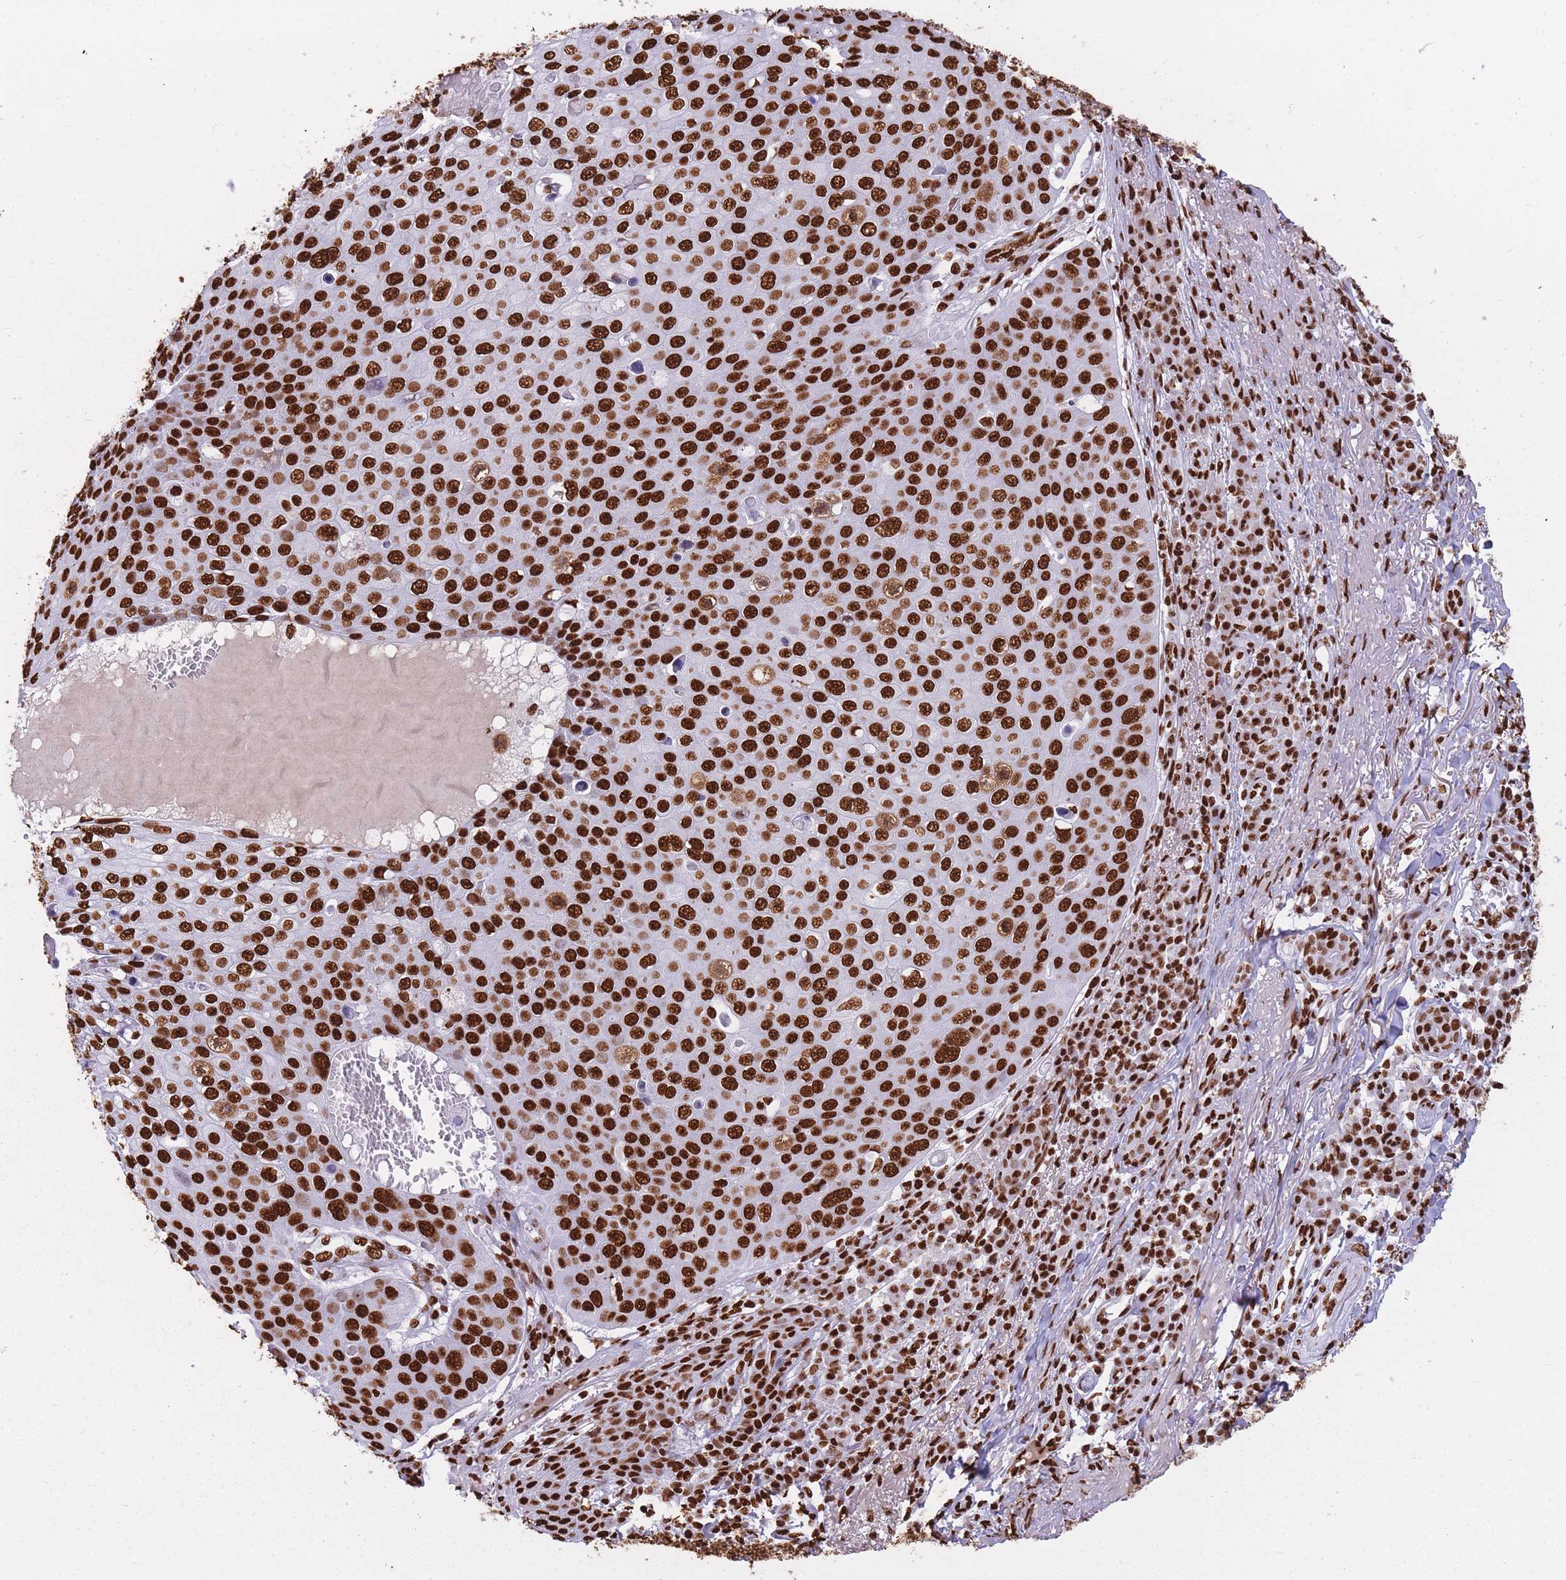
{"staining": {"intensity": "strong", "quantity": ">75%", "location": "nuclear"}, "tissue": "skin cancer", "cell_type": "Tumor cells", "image_type": "cancer", "snomed": [{"axis": "morphology", "description": "Squamous cell carcinoma, NOS"}, {"axis": "topography", "description": "Skin"}], "caption": "This image shows immunohistochemistry (IHC) staining of skin cancer, with high strong nuclear positivity in approximately >75% of tumor cells.", "gene": "HNRNPUL1", "patient": {"sex": "male", "age": 71}}